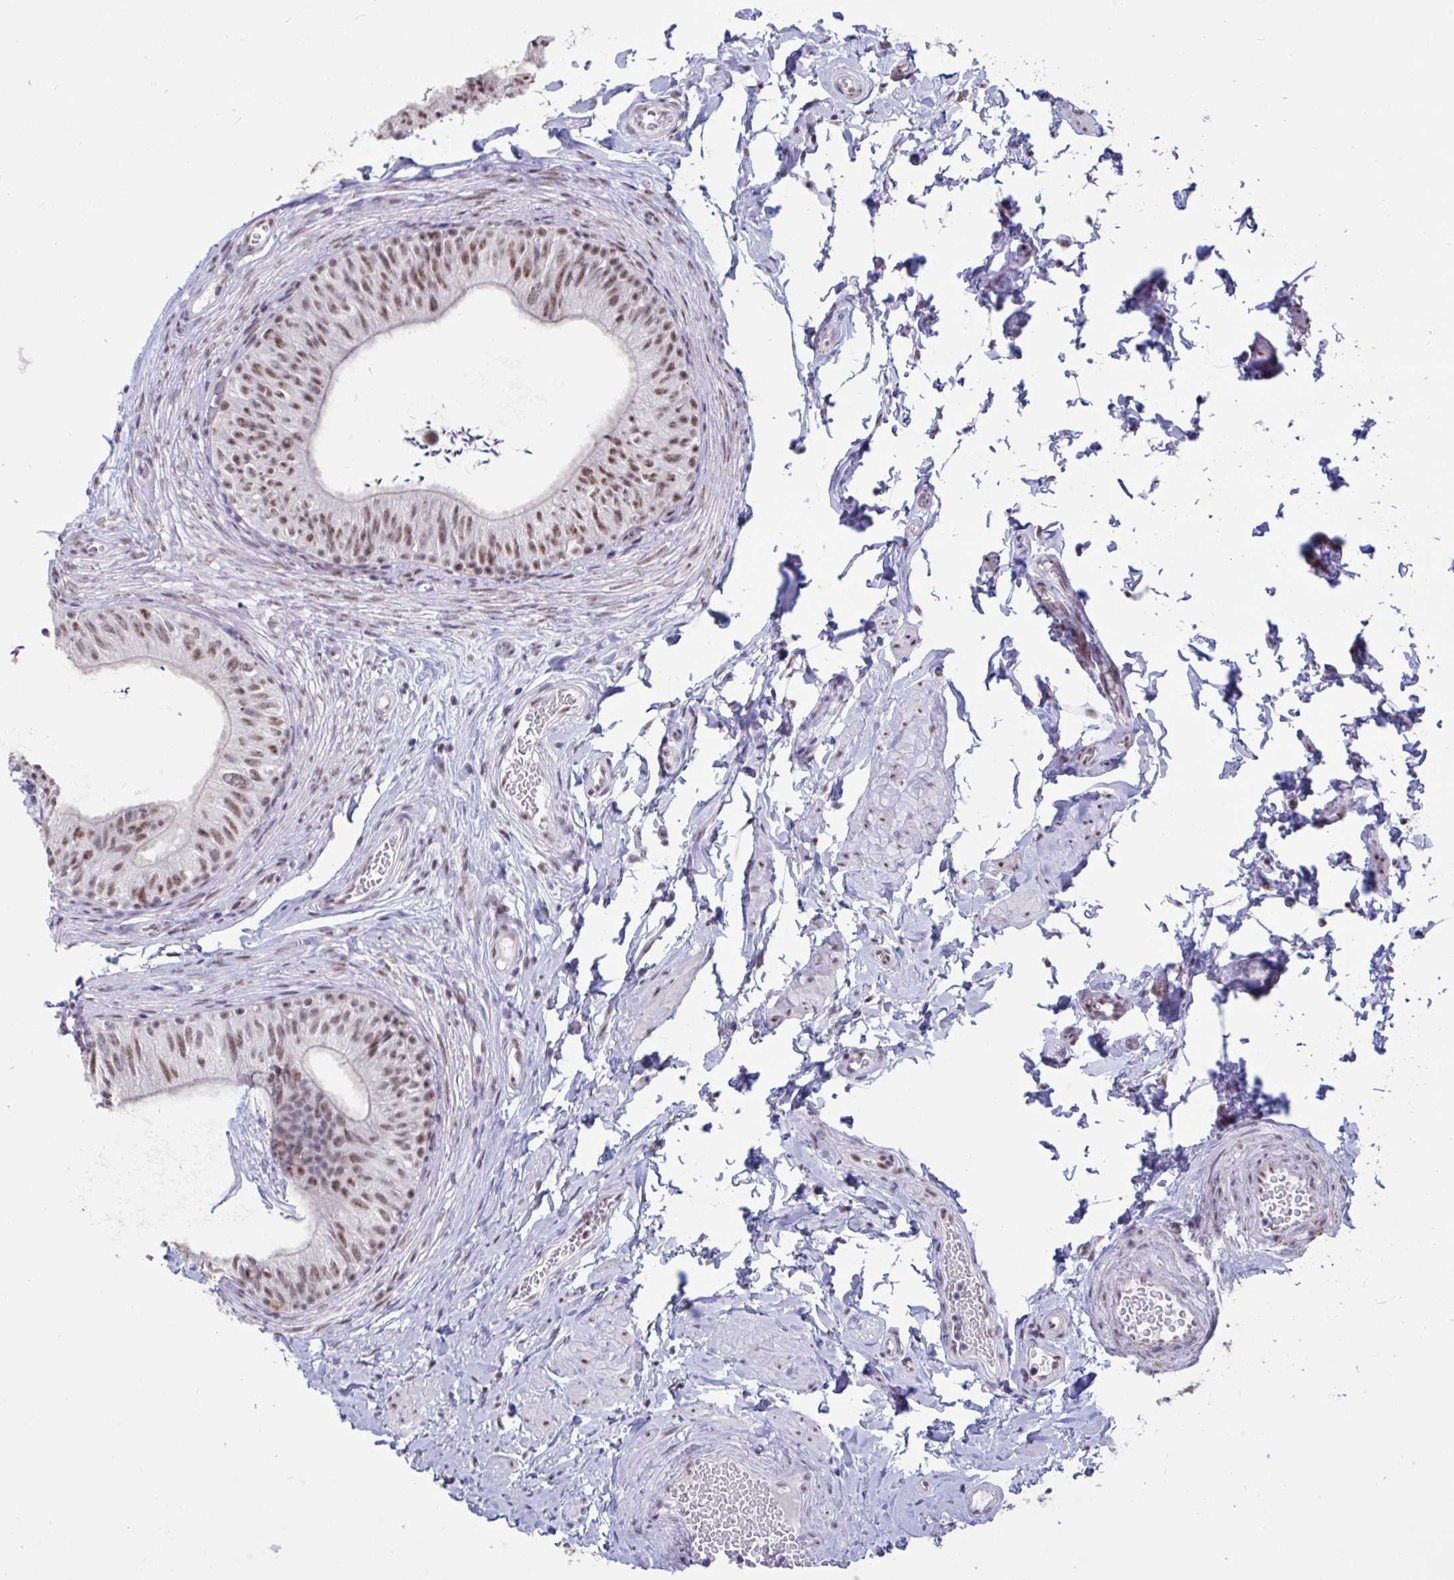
{"staining": {"intensity": "moderate", "quantity": ">75%", "location": "nuclear"}, "tissue": "epididymis", "cell_type": "Glandular cells", "image_type": "normal", "snomed": [{"axis": "morphology", "description": "Normal tissue, NOS"}, {"axis": "topography", "description": "Epididymis, spermatic cord, NOS"}, {"axis": "topography", "description": "Epididymis"}, {"axis": "topography", "description": "Peripheral nerve tissue"}], "caption": "IHC of normal epididymis exhibits medium levels of moderate nuclear positivity in approximately >75% of glandular cells. (IHC, brightfield microscopy, high magnification).", "gene": "DDX39A", "patient": {"sex": "male", "age": 29}}